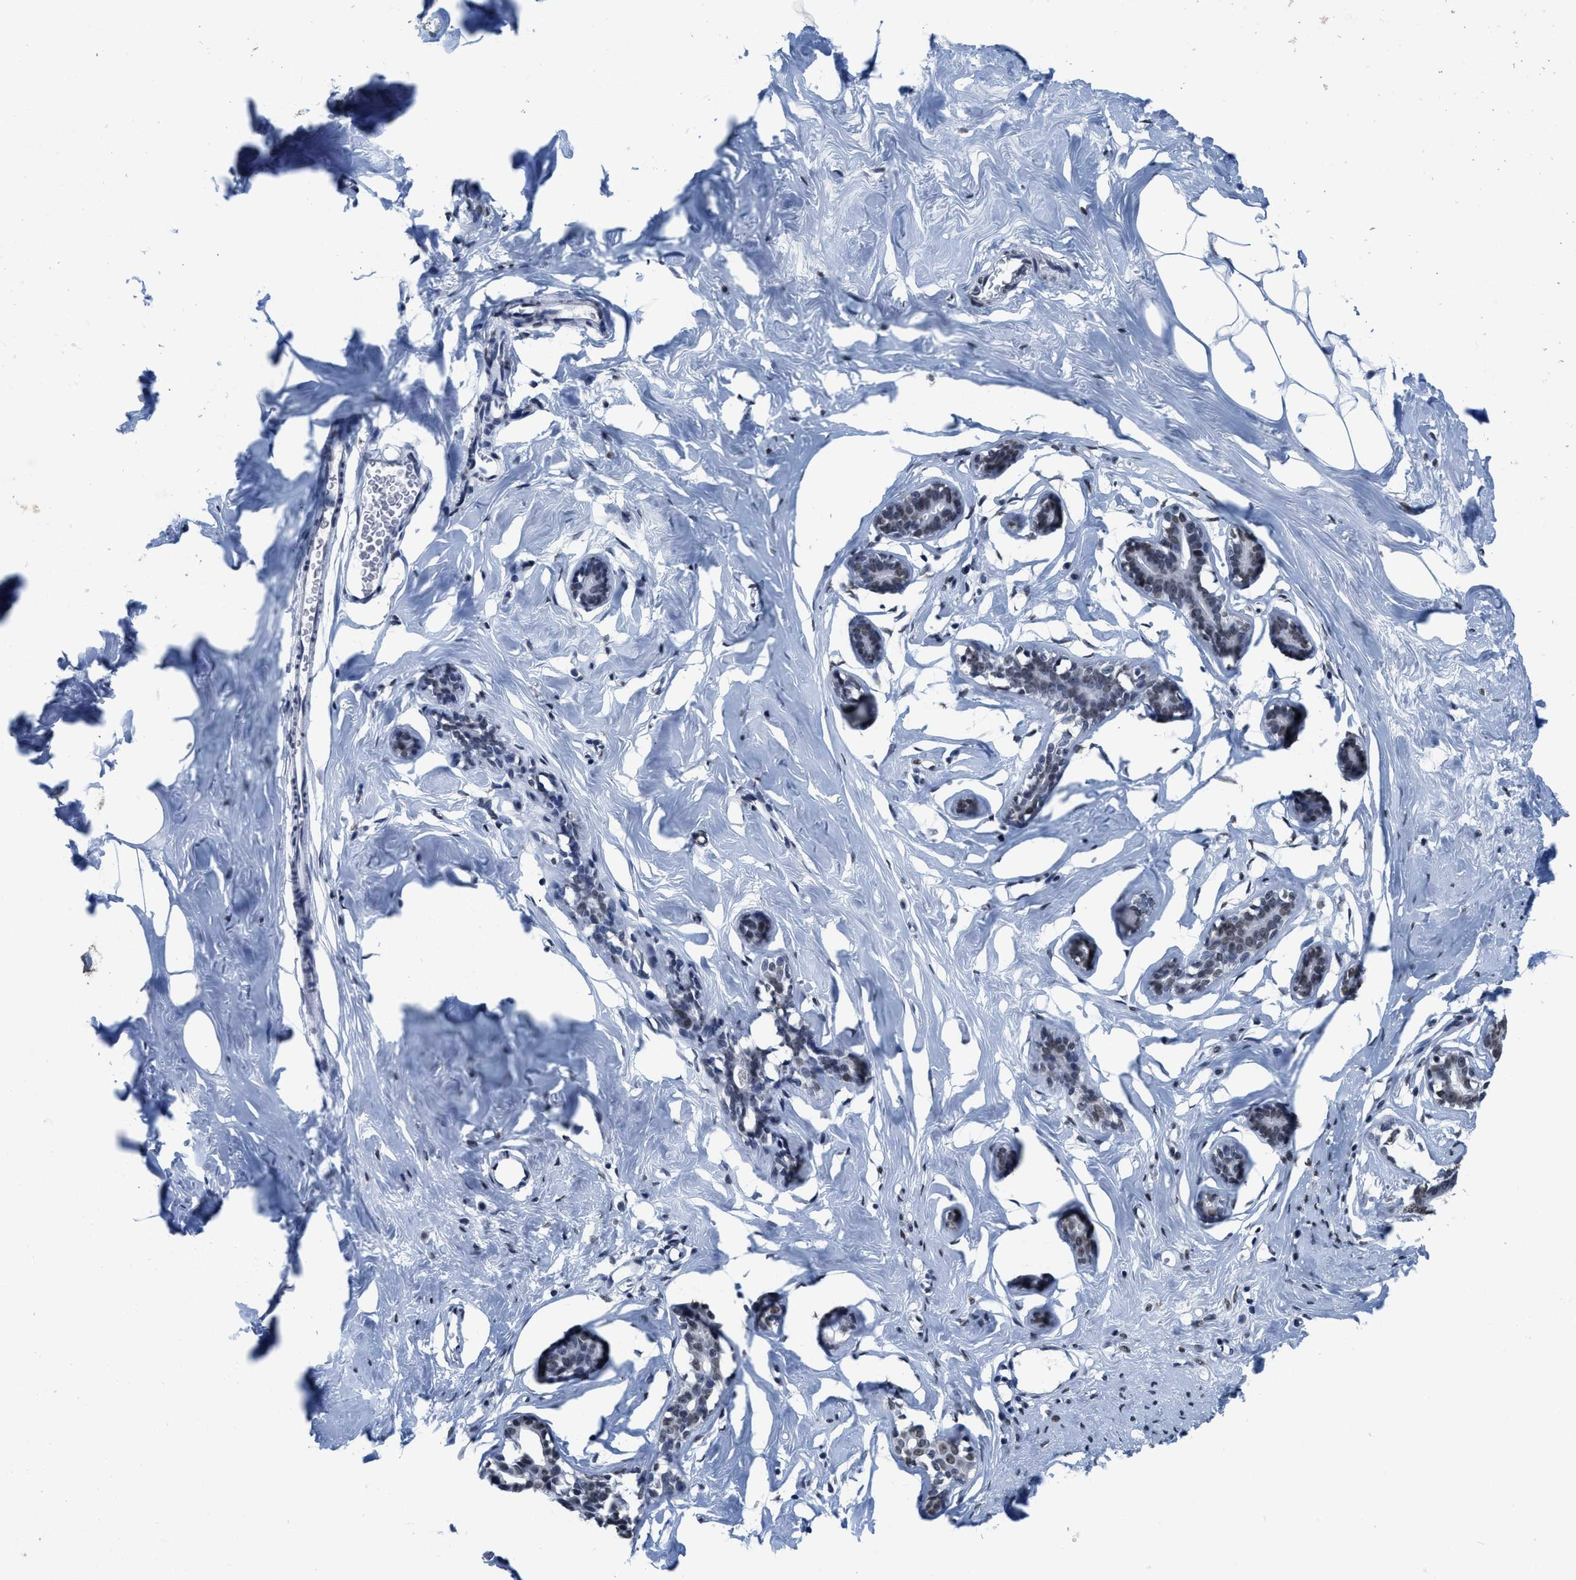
{"staining": {"intensity": "negative", "quantity": "none", "location": "none"}, "tissue": "adipose tissue", "cell_type": "Adipocytes", "image_type": "normal", "snomed": [{"axis": "morphology", "description": "Normal tissue, NOS"}, {"axis": "morphology", "description": "Fibrosis, NOS"}, {"axis": "topography", "description": "Breast"}, {"axis": "topography", "description": "Adipose tissue"}], "caption": "A micrograph of human adipose tissue is negative for staining in adipocytes. (Immunohistochemistry, brightfield microscopy, high magnification).", "gene": "SUPT16H", "patient": {"sex": "female", "age": 39}}